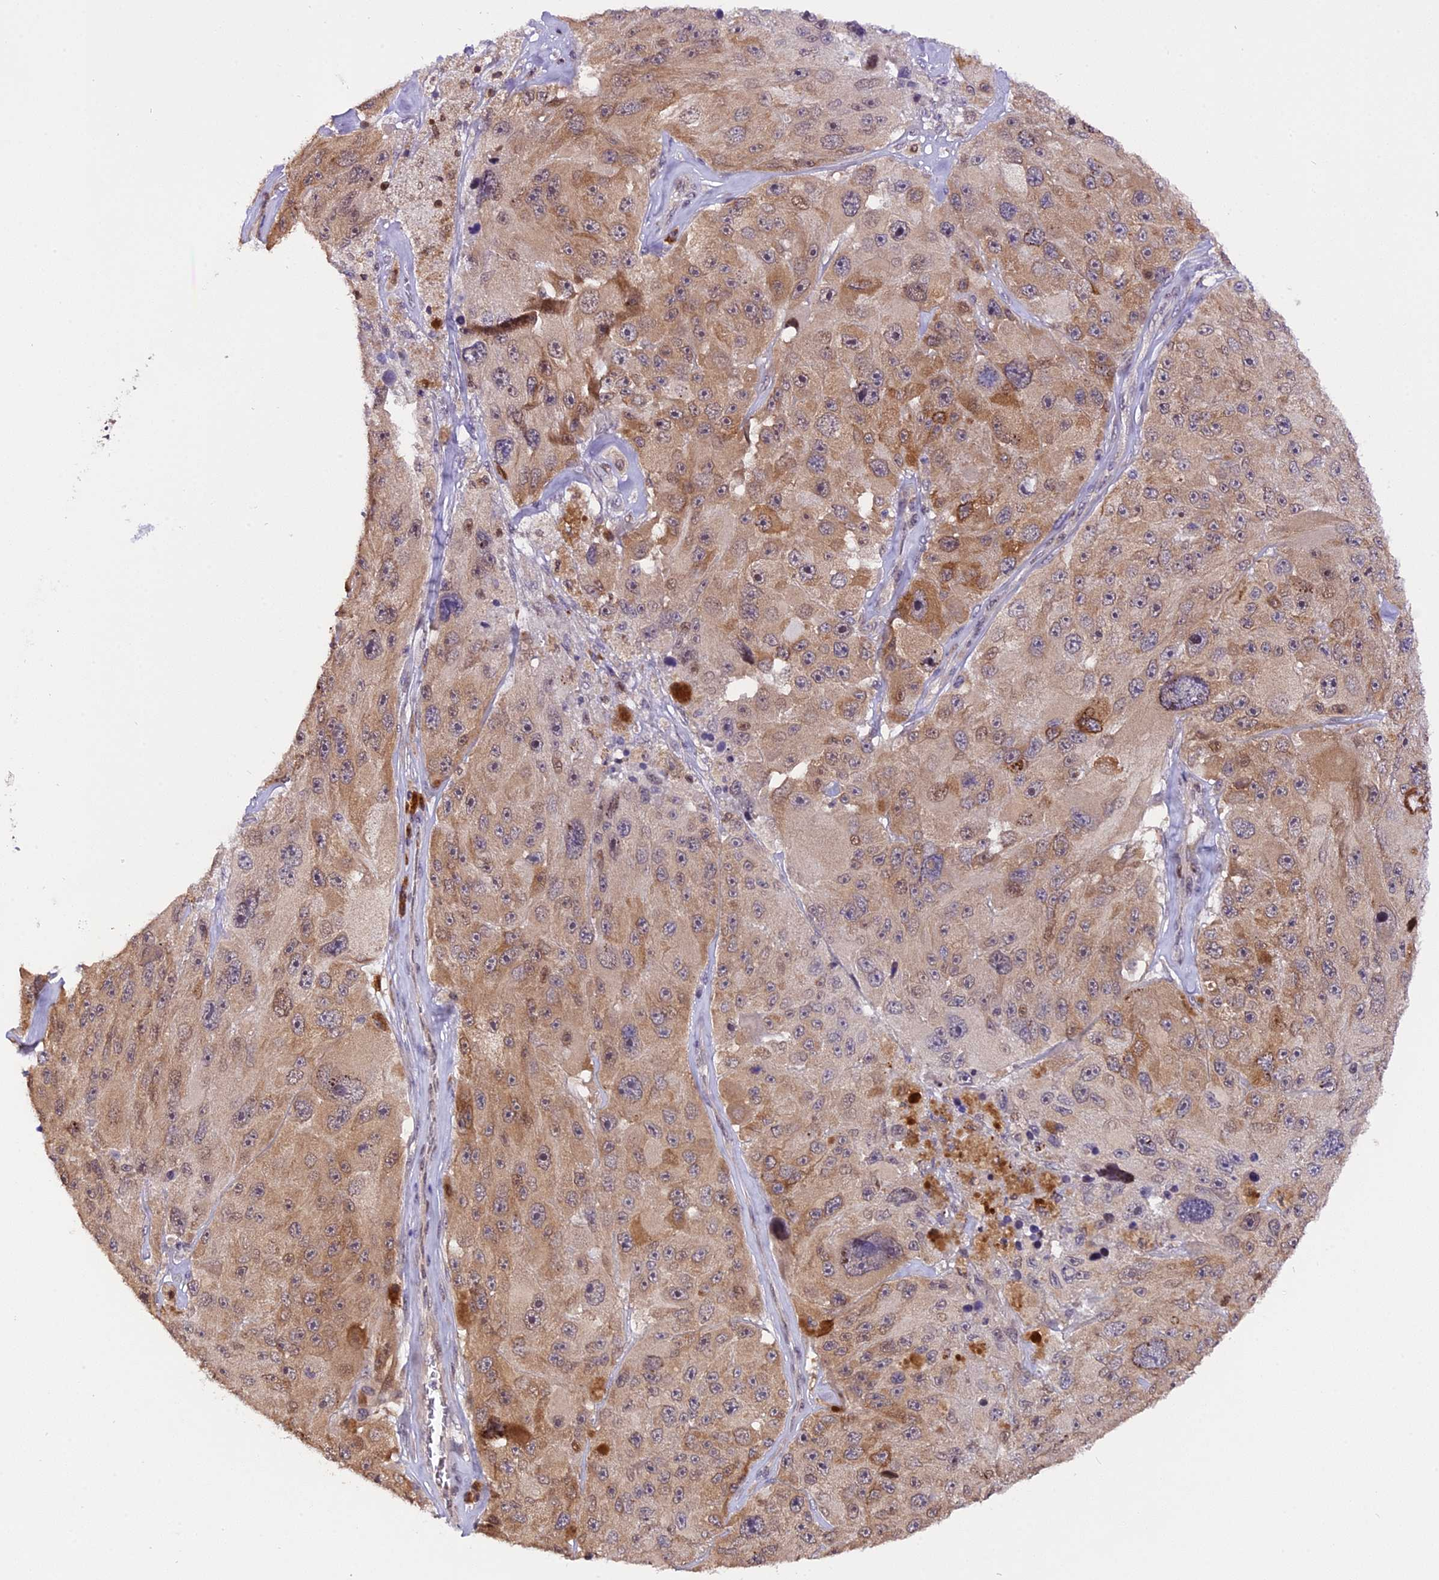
{"staining": {"intensity": "moderate", "quantity": "25%-75%", "location": "cytoplasmic/membranous"}, "tissue": "melanoma", "cell_type": "Tumor cells", "image_type": "cancer", "snomed": [{"axis": "morphology", "description": "Malignant melanoma, Metastatic site"}, {"axis": "topography", "description": "Lymph node"}], "caption": "Protein staining reveals moderate cytoplasmic/membranous staining in approximately 25%-75% of tumor cells in malignant melanoma (metastatic site).", "gene": "HERPUD1", "patient": {"sex": "male", "age": 62}}